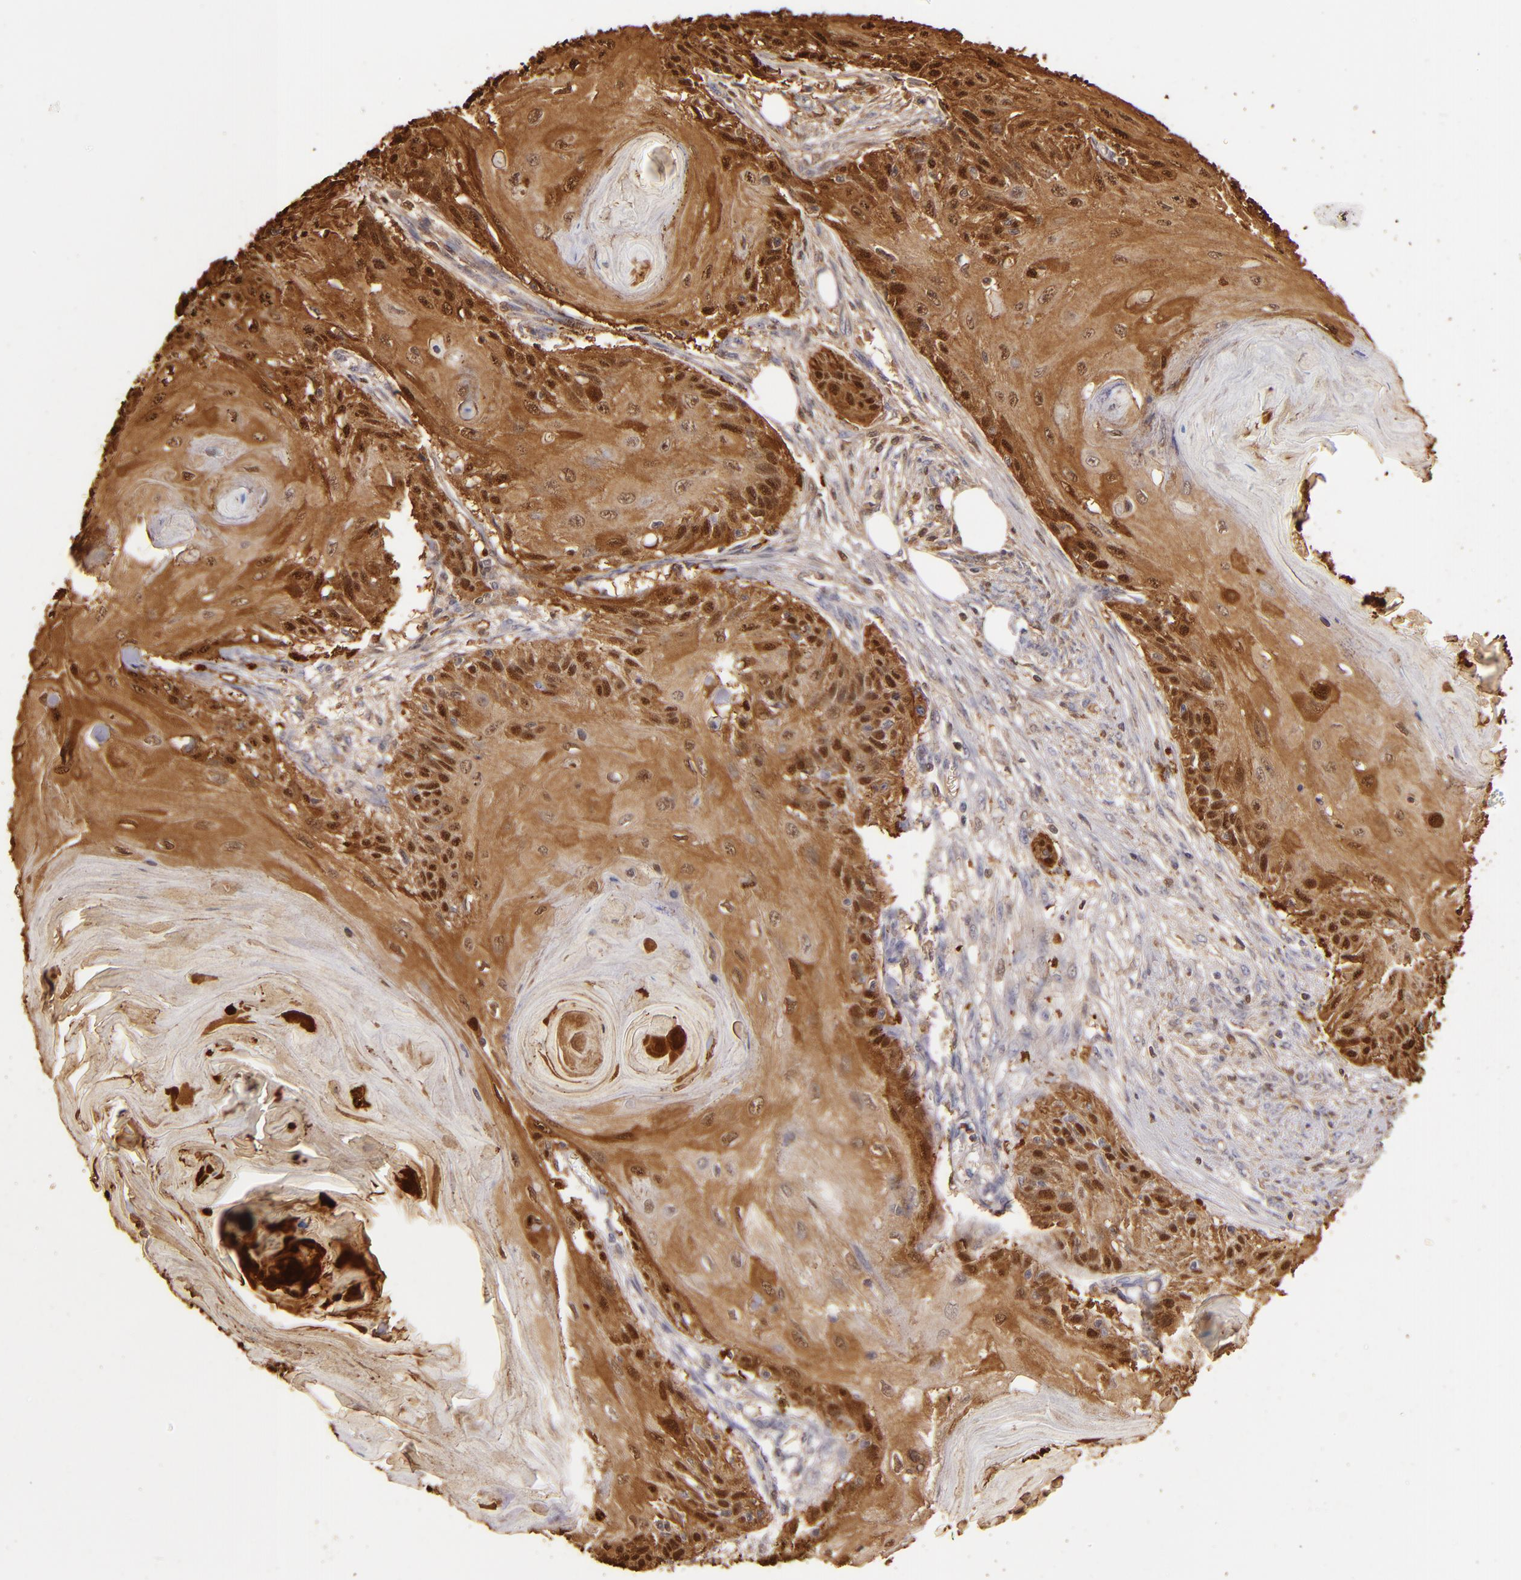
{"staining": {"intensity": "strong", "quantity": ">75%", "location": "cytoplasmic/membranous,nuclear"}, "tissue": "skin cancer", "cell_type": "Tumor cells", "image_type": "cancer", "snomed": [{"axis": "morphology", "description": "Squamous cell carcinoma, NOS"}, {"axis": "topography", "description": "Skin"}], "caption": "Human squamous cell carcinoma (skin) stained with a brown dye reveals strong cytoplasmic/membranous and nuclear positive positivity in approximately >75% of tumor cells.", "gene": "S100A2", "patient": {"sex": "female", "age": 88}}